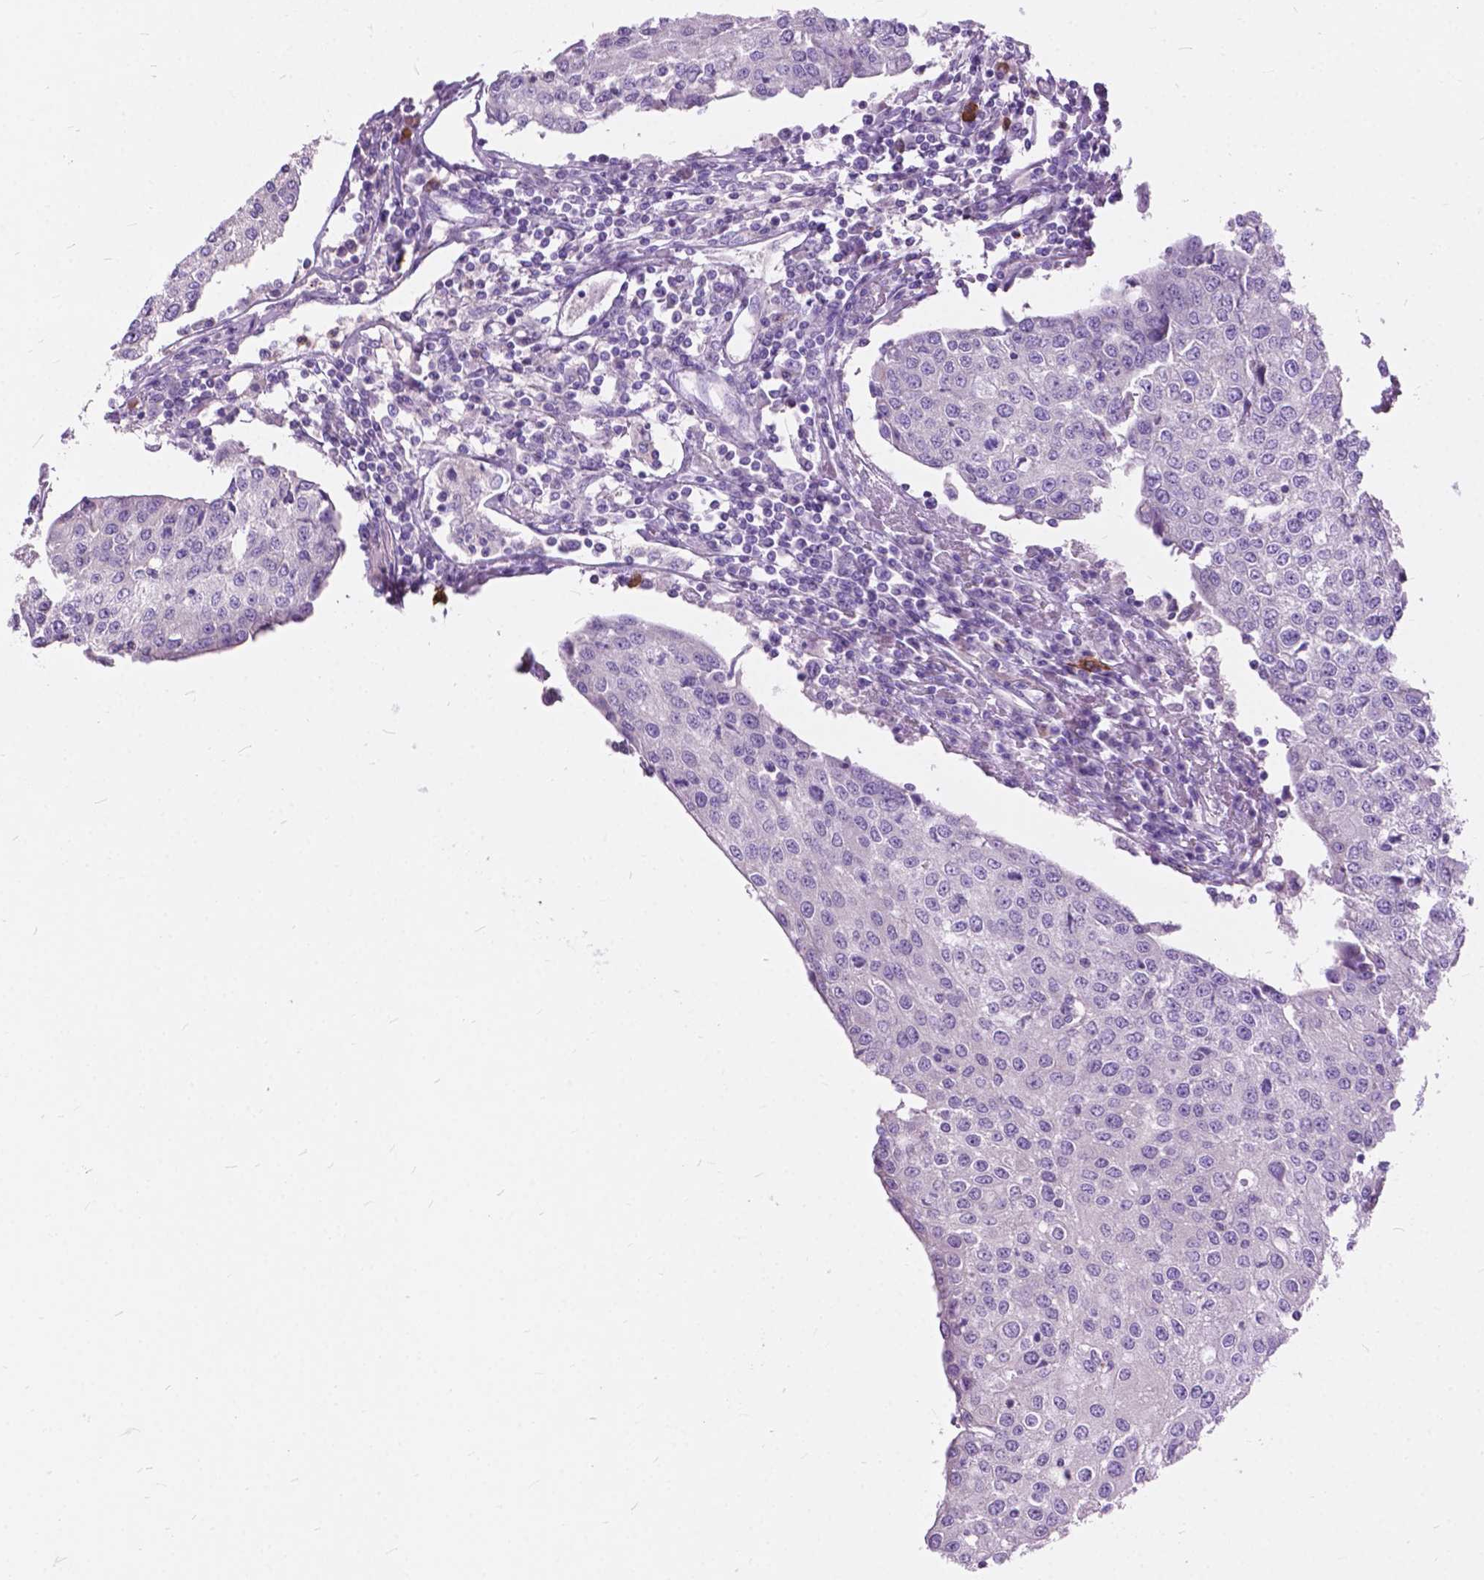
{"staining": {"intensity": "negative", "quantity": "none", "location": "none"}, "tissue": "urothelial cancer", "cell_type": "Tumor cells", "image_type": "cancer", "snomed": [{"axis": "morphology", "description": "Urothelial carcinoma, High grade"}, {"axis": "topography", "description": "Urinary bladder"}], "caption": "High magnification brightfield microscopy of urothelial carcinoma (high-grade) stained with DAB (brown) and counterstained with hematoxylin (blue): tumor cells show no significant expression. (Immunohistochemistry, brightfield microscopy, high magnification).", "gene": "PRR35", "patient": {"sex": "female", "age": 85}}